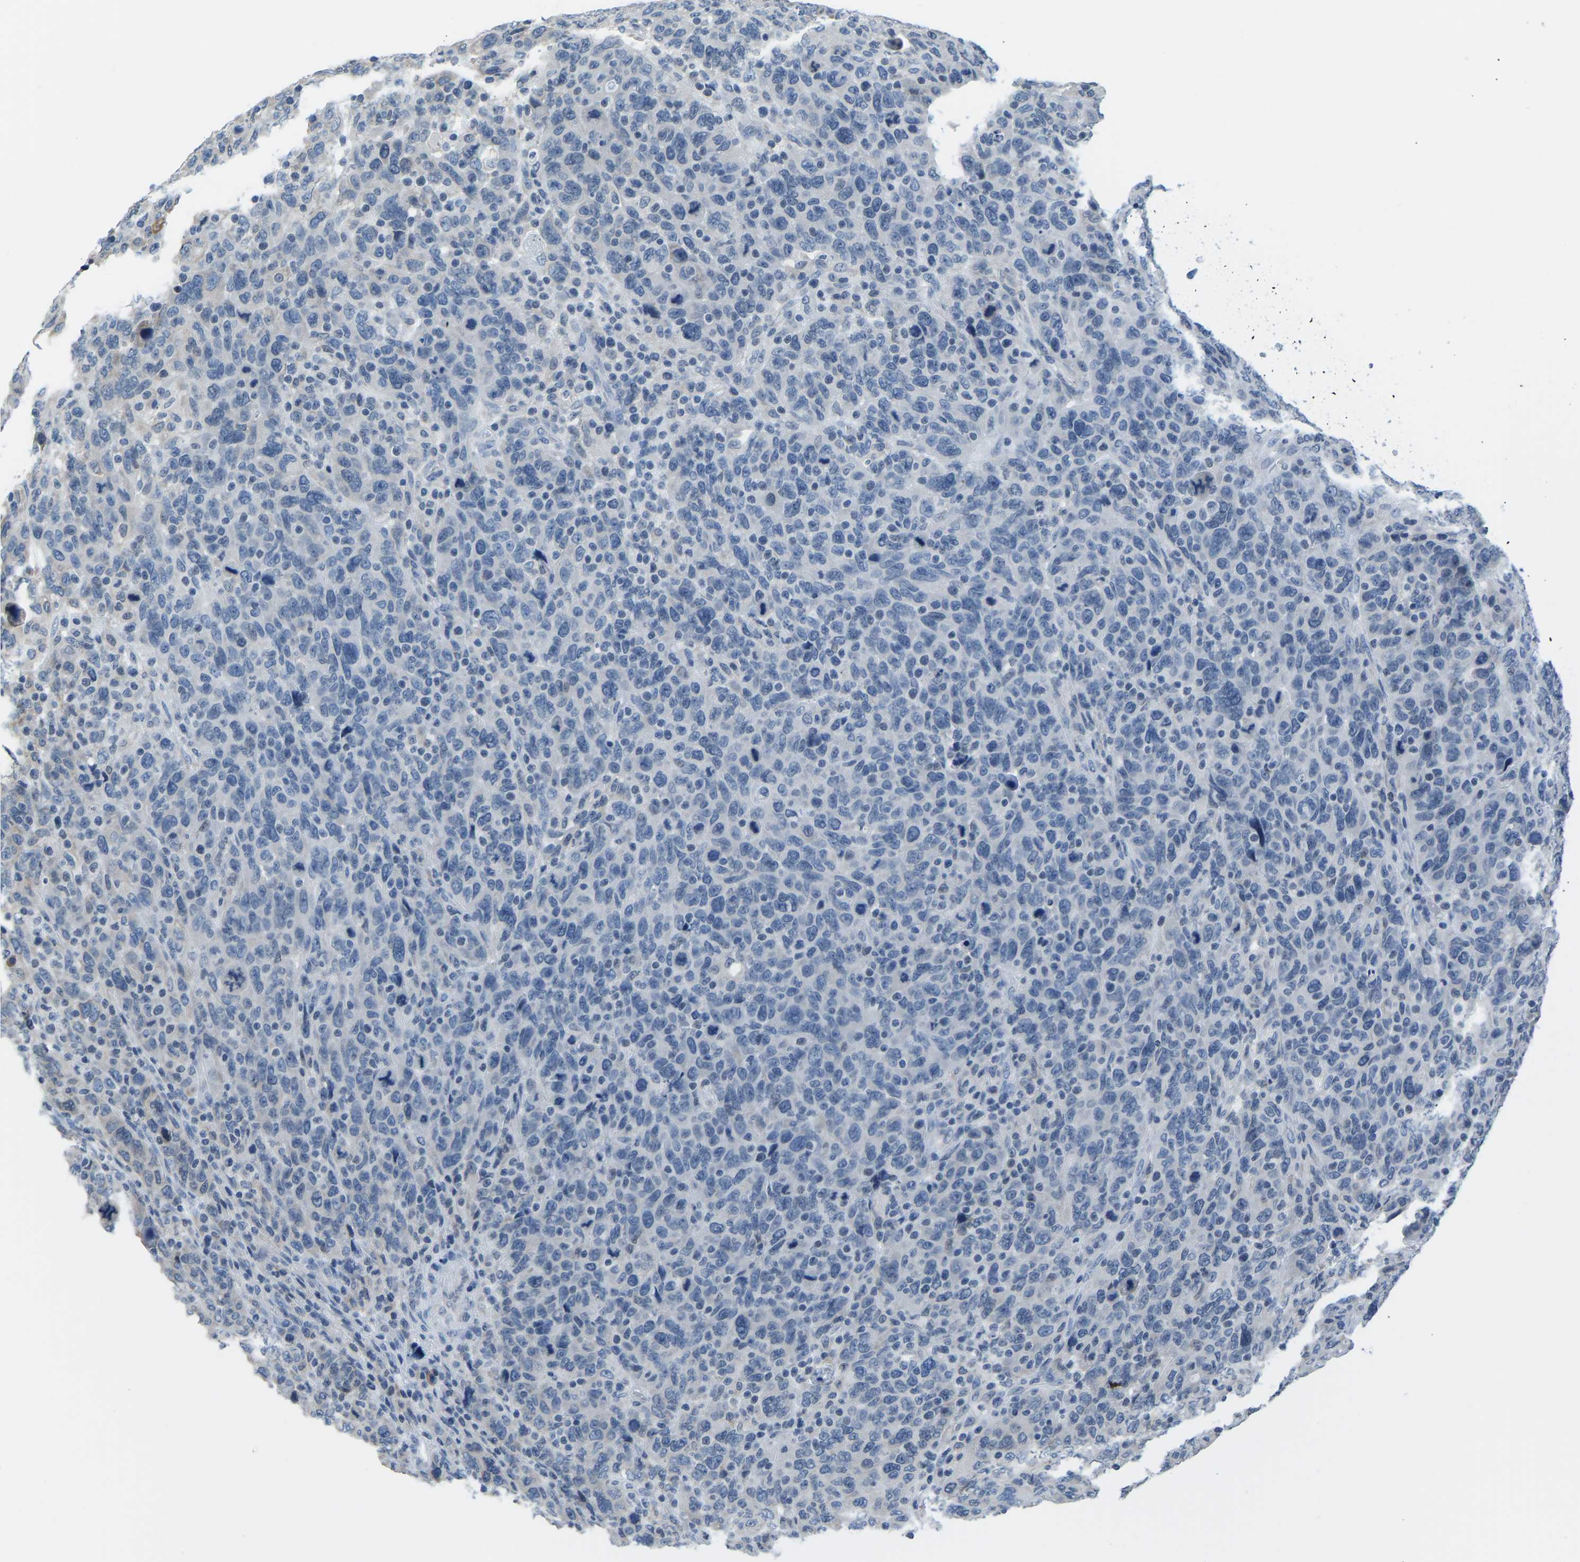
{"staining": {"intensity": "negative", "quantity": "none", "location": "none"}, "tissue": "breast cancer", "cell_type": "Tumor cells", "image_type": "cancer", "snomed": [{"axis": "morphology", "description": "Duct carcinoma"}, {"axis": "topography", "description": "Breast"}], "caption": "A photomicrograph of human breast cancer (invasive ductal carcinoma) is negative for staining in tumor cells.", "gene": "VRK1", "patient": {"sex": "female", "age": 37}}